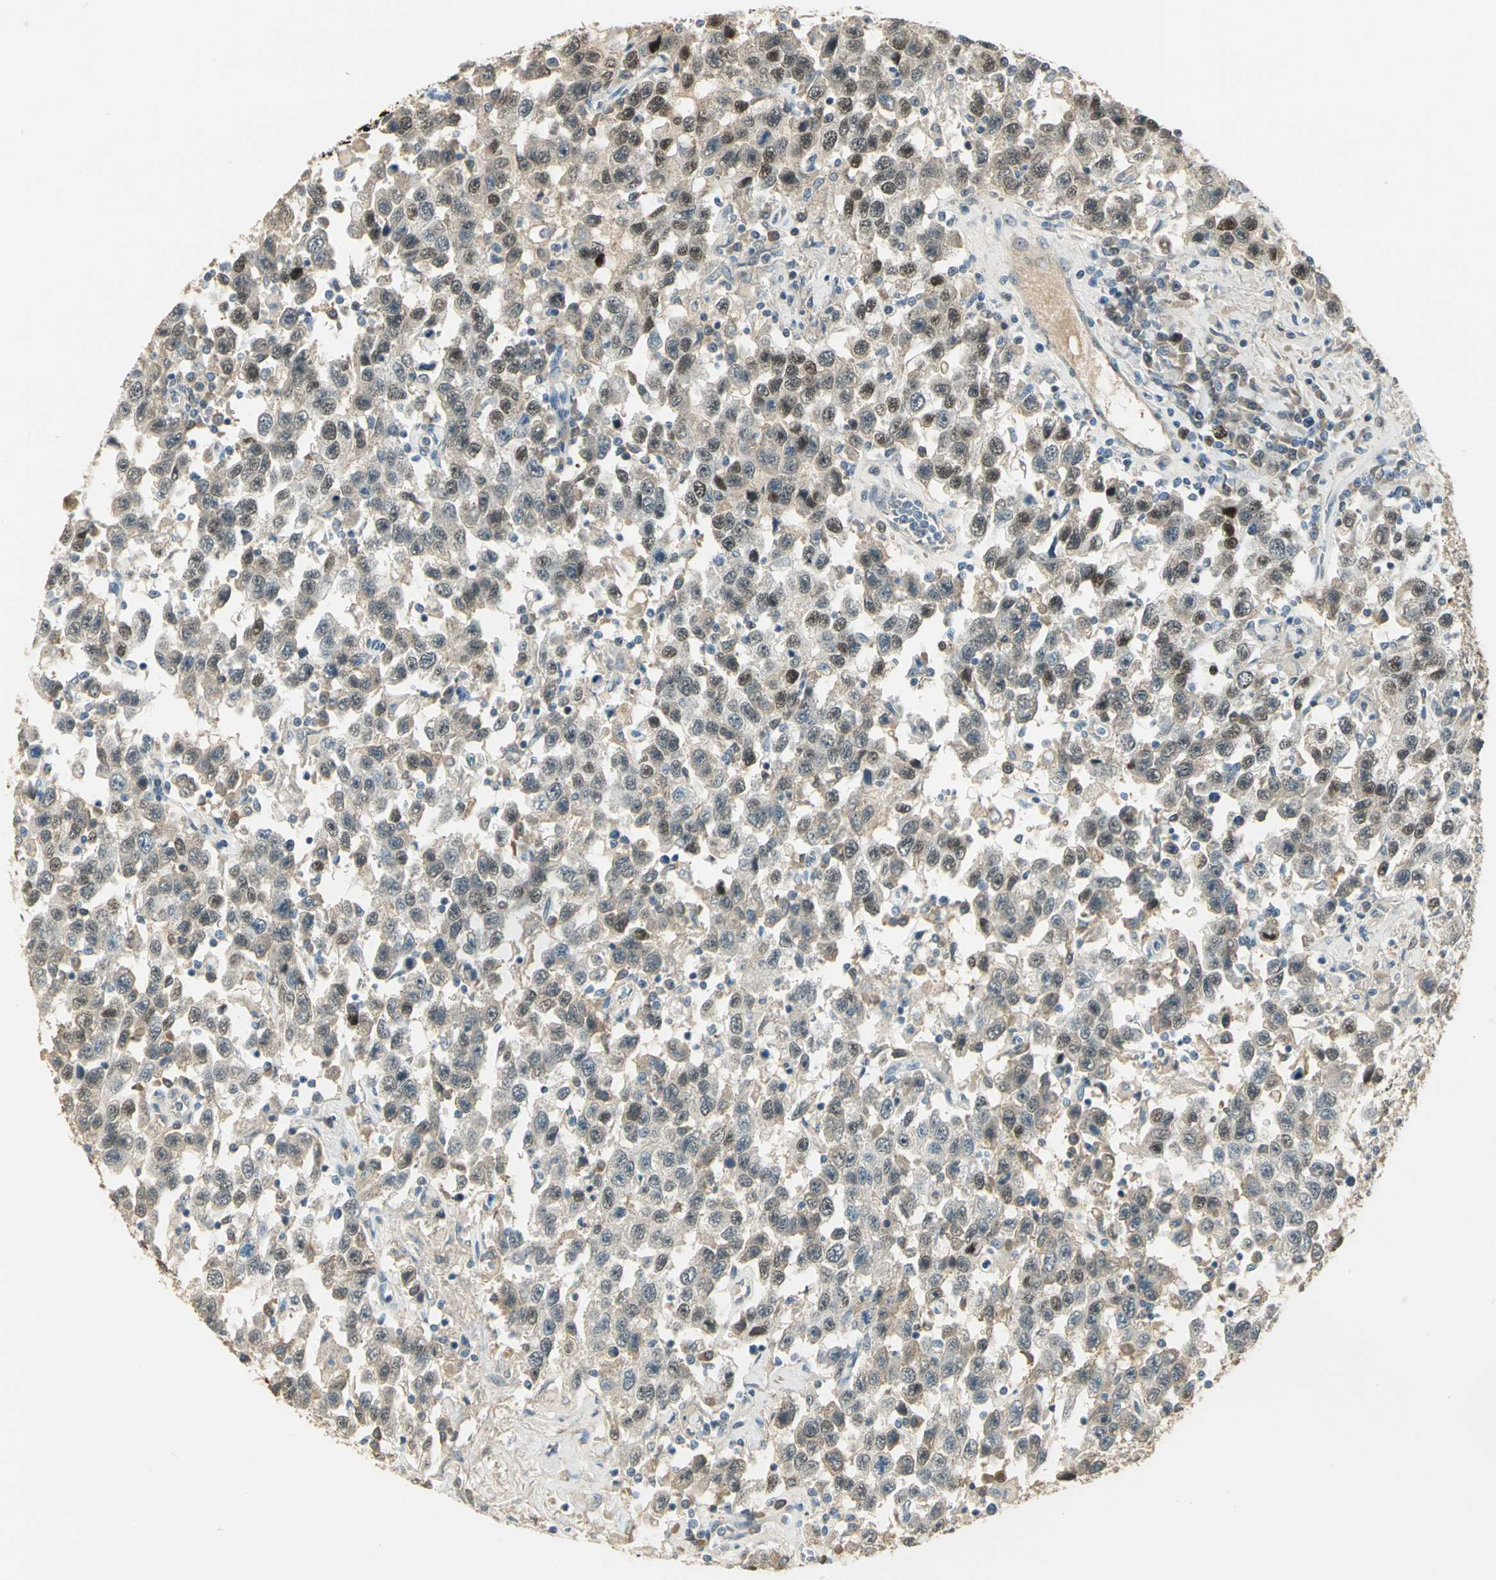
{"staining": {"intensity": "strong", "quantity": ">75%", "location": "nuclear"}, "tissue": "testis cancer", "cell_type": "Tumor cells", "image_type": "cancer", "snomed": [{"axis": "morphology", "description": "Seminoma, NOS"}, {"axis": "topography", "description": "Testis"}], "caption": "Testis seminoma tissue displays strong nuclear expression in approximately >75% of tumor cells, visualized by immunohistochemistry.", "gene": "AK6", "patient": {"sex": "male", "age": 41}}